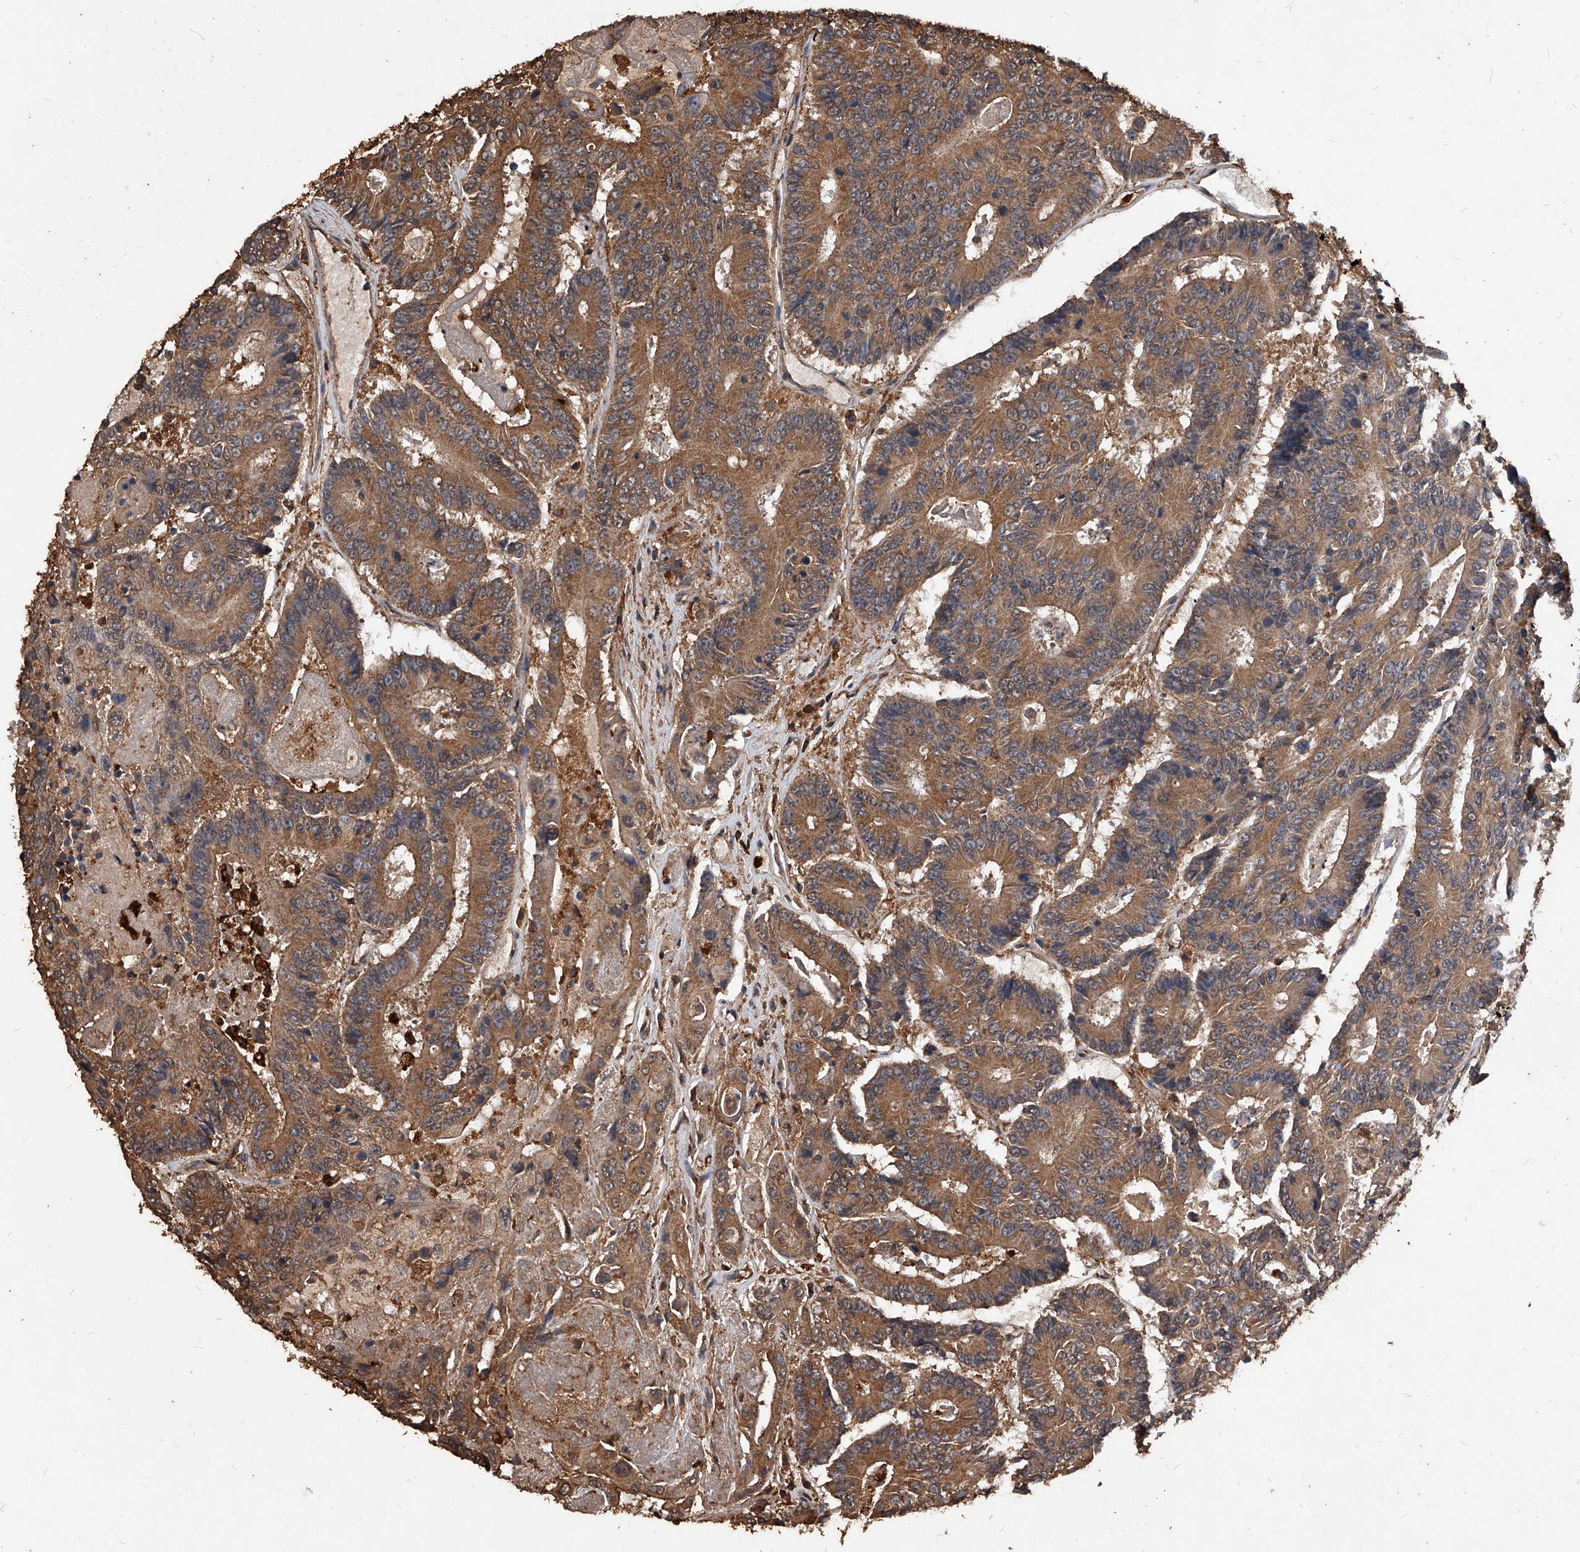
{"staining": {"intensity": "moderate", "quantity": ">75%", "location": "cytoplasmic/membranous"}, "tissue": "colorectal cancer", "cell_type": "Tumor cells", "image_type": "cancer", "snomed": [{"axis": "morphology", "description": "Adenocarcinoma, NOS"}, {"axis": "topography", "description": "Colon"}], "caption": "IHC of human colorectal cancer (adenocarcinoma) shows medium levels of moderate cytoplasmic/membranous expression in about >75% of tumor cells. The staining was performed using DAB (3,3'-diaminobenzidine) to visualize the protein expression in brown, while the nuclei were stained in blue with hematoxylin (Magnification: 20x).", "gene": "UCP2", "patient": {"sex": "male", "age": 83}}